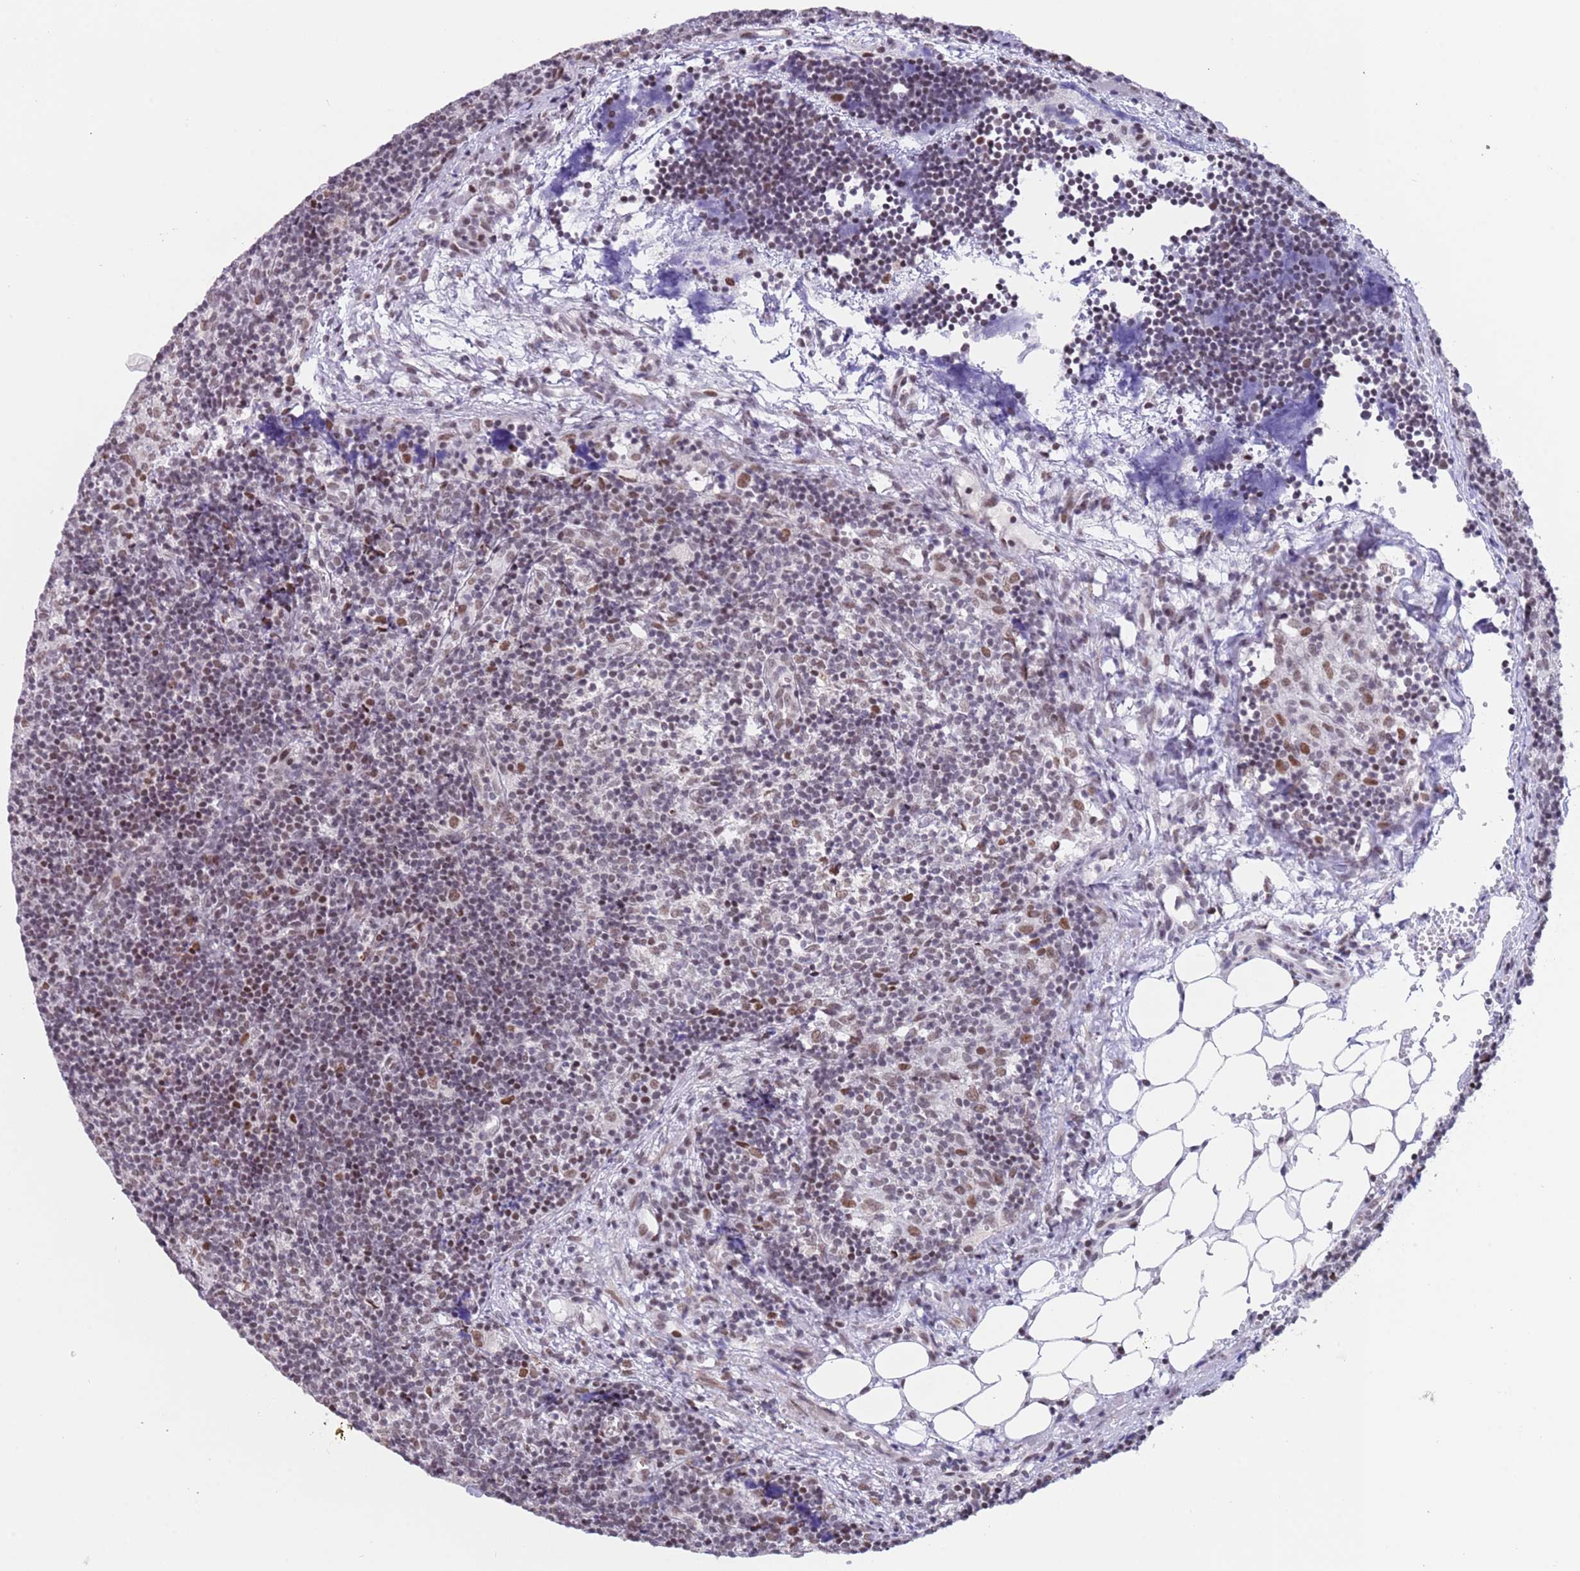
{"staining": {"intensity": "moderate", "quantity": "<25%", "location": "nuclear"}, "tissue": "lymph node", "cell_type": "Germinal center cells", "image_type": "normal", "snomed": [{"axis": "morphology", "description": "Normal tissue, NOS"}, {"axis": "topography", "description": "Lymph node"}], "caption": "Lymph node stained with immunohistochemistry (IHC) exhibits moderate nuclear expression in approximately <25% of germinal center cells.", "gene": "ZNF382", "patient": {"sex": "female", "age": 30}}